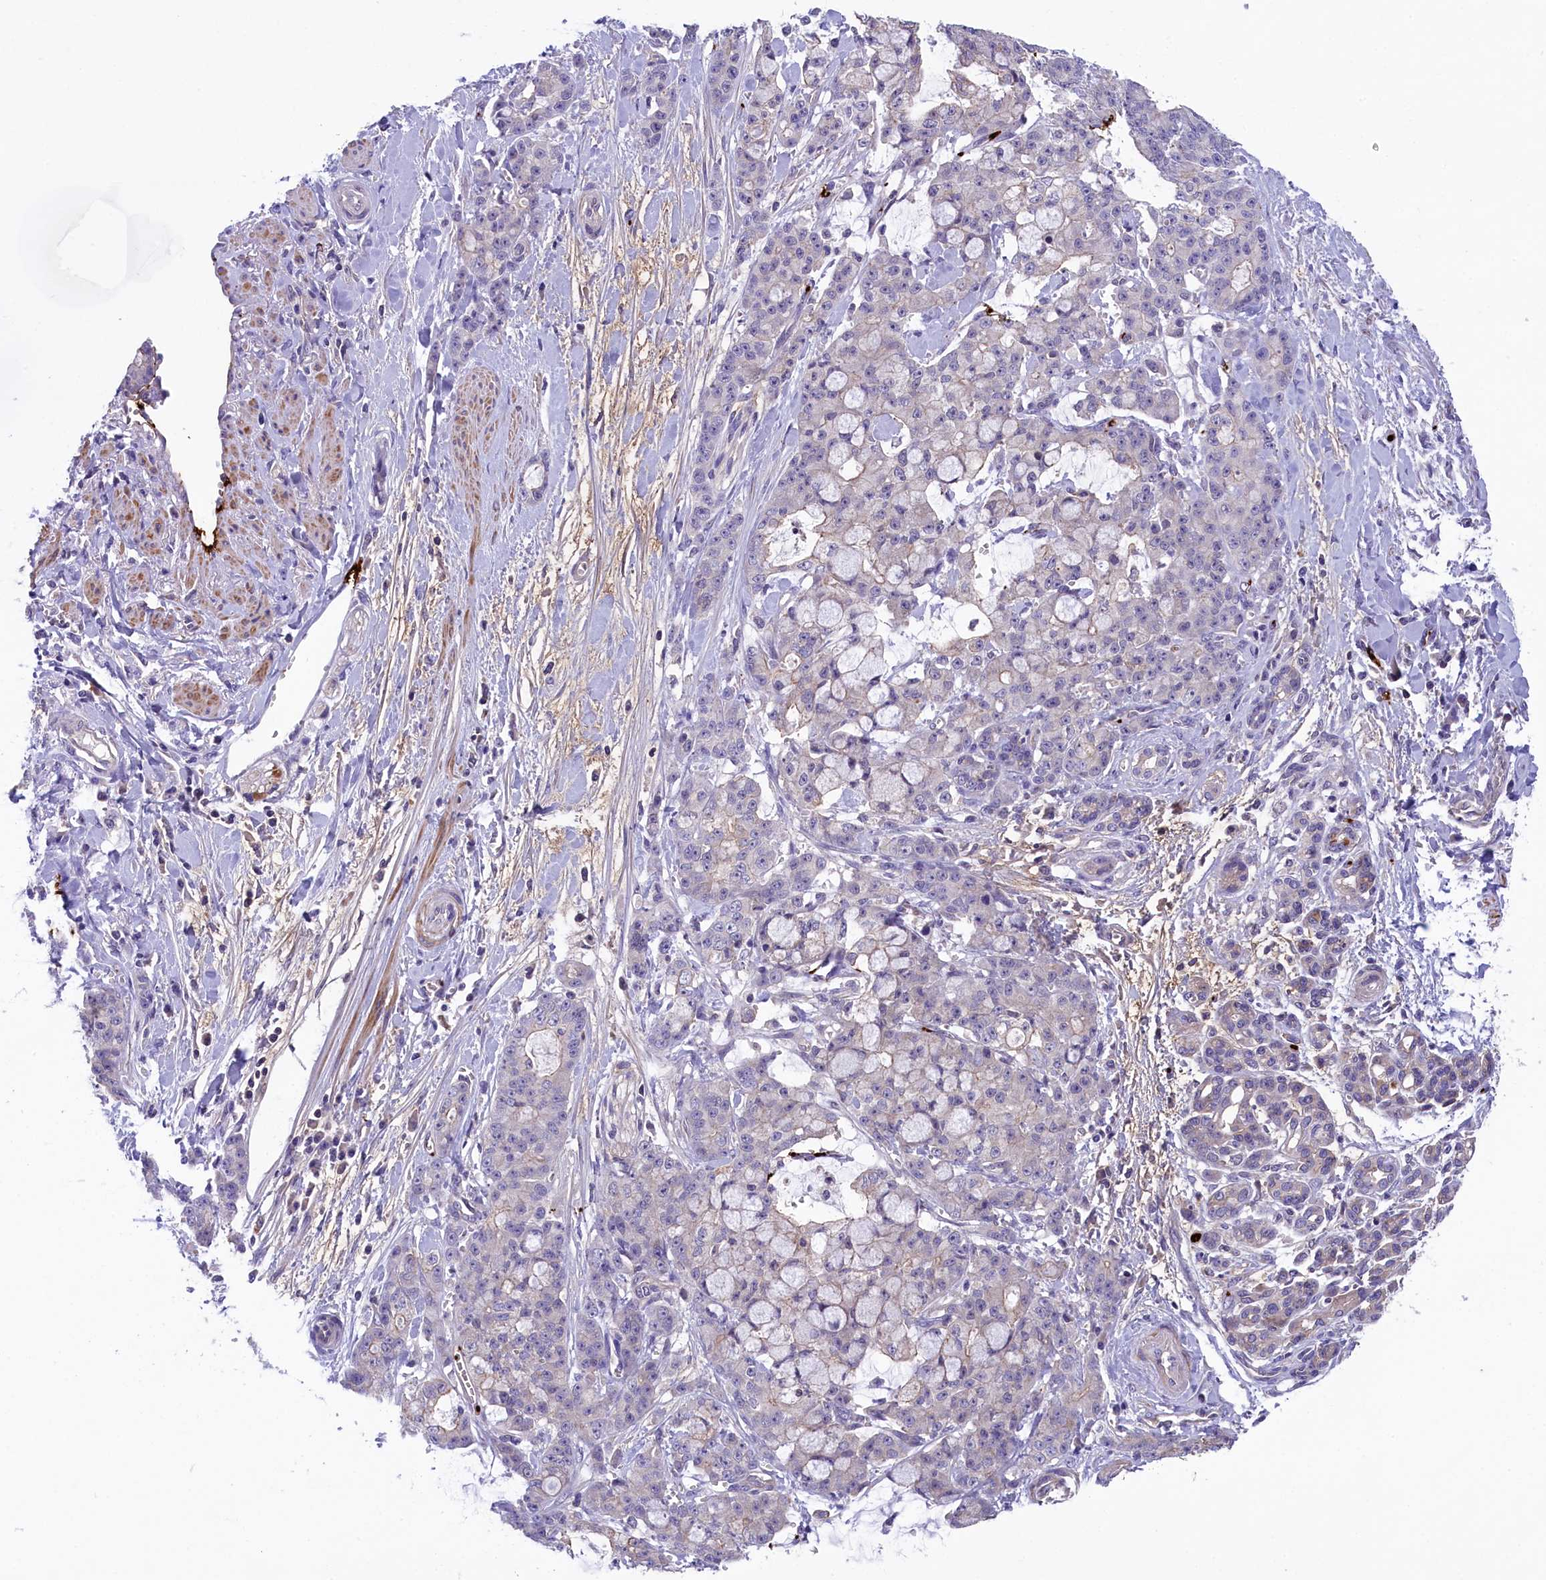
{"staining": {"intensity": "negative", "quantity": "none", "location": "none"}, "tissue": "pancreatic cancer", "cell_type": "Tumor cells", "image_type": "cancer", "snomed": [{"axis": "morphology", "description": "Adenocarcinoma, NOS"}, {"axis": "topography", "description": "Pancreas"}], "caption": "Human adenocarcinoma (pancreatic) stained for a protein using immunohistochemistry (IHC) reveals no expression in tumor cells.", "gene": "HEATR3", "patient": {"sex": "female", "age": 73}}